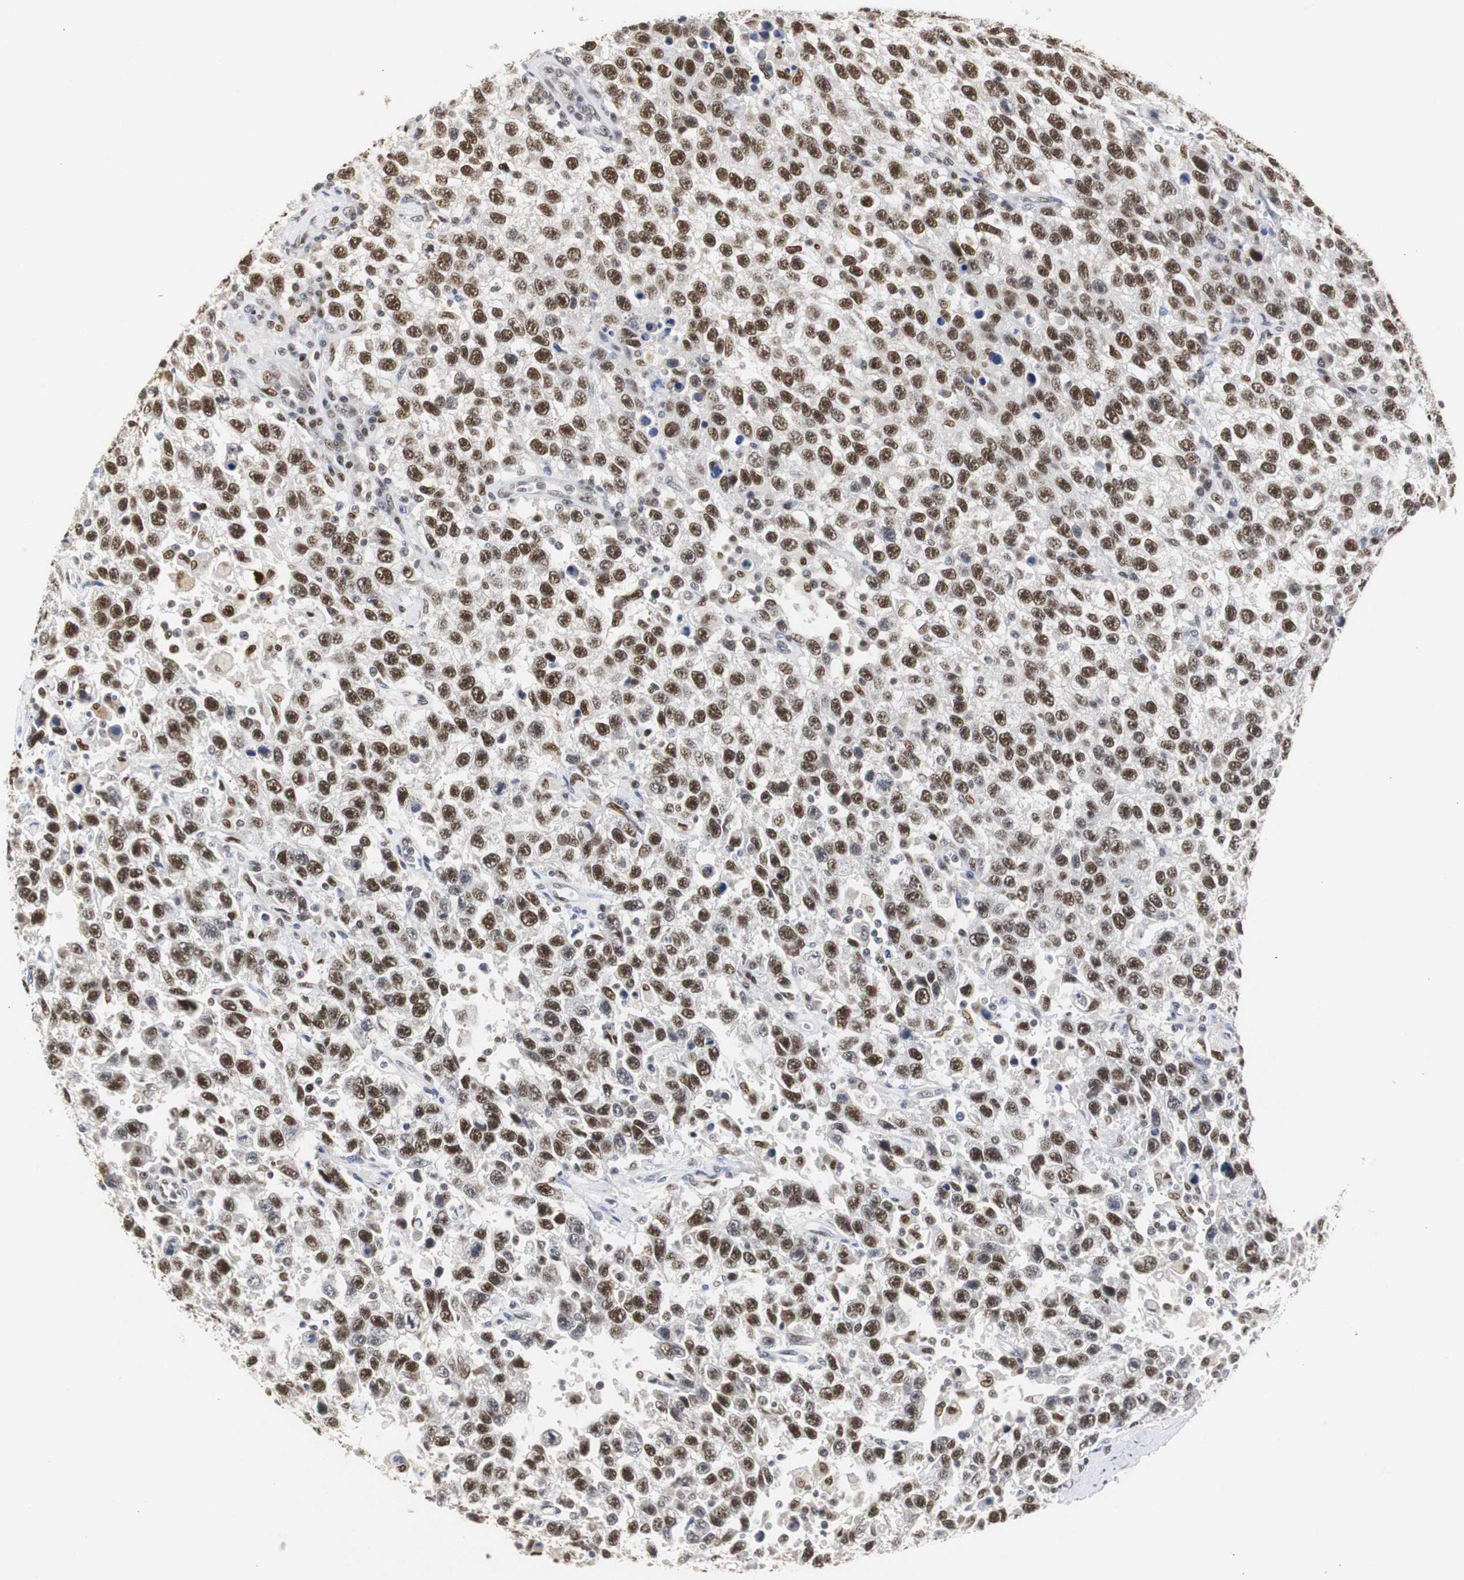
{"staining": {"intensity": "strong", "quantity": ">75%", "location": "nuclear"}, "tissue": "testis cancer", "cell_type": "Tumor cells", "image_type": "cancer", "snomed": [{"axis": "morphology", "description": "Seminoma, NOS"}, {"axis": "topography", "description": "Testis"}], "caption": "A brown stain labels strong nuclear staining of a protein in human testis cancer (seminoma) tumor cells.", "gene": "ZFC3H1", "patient": {"sex": "male", "age": 41}}